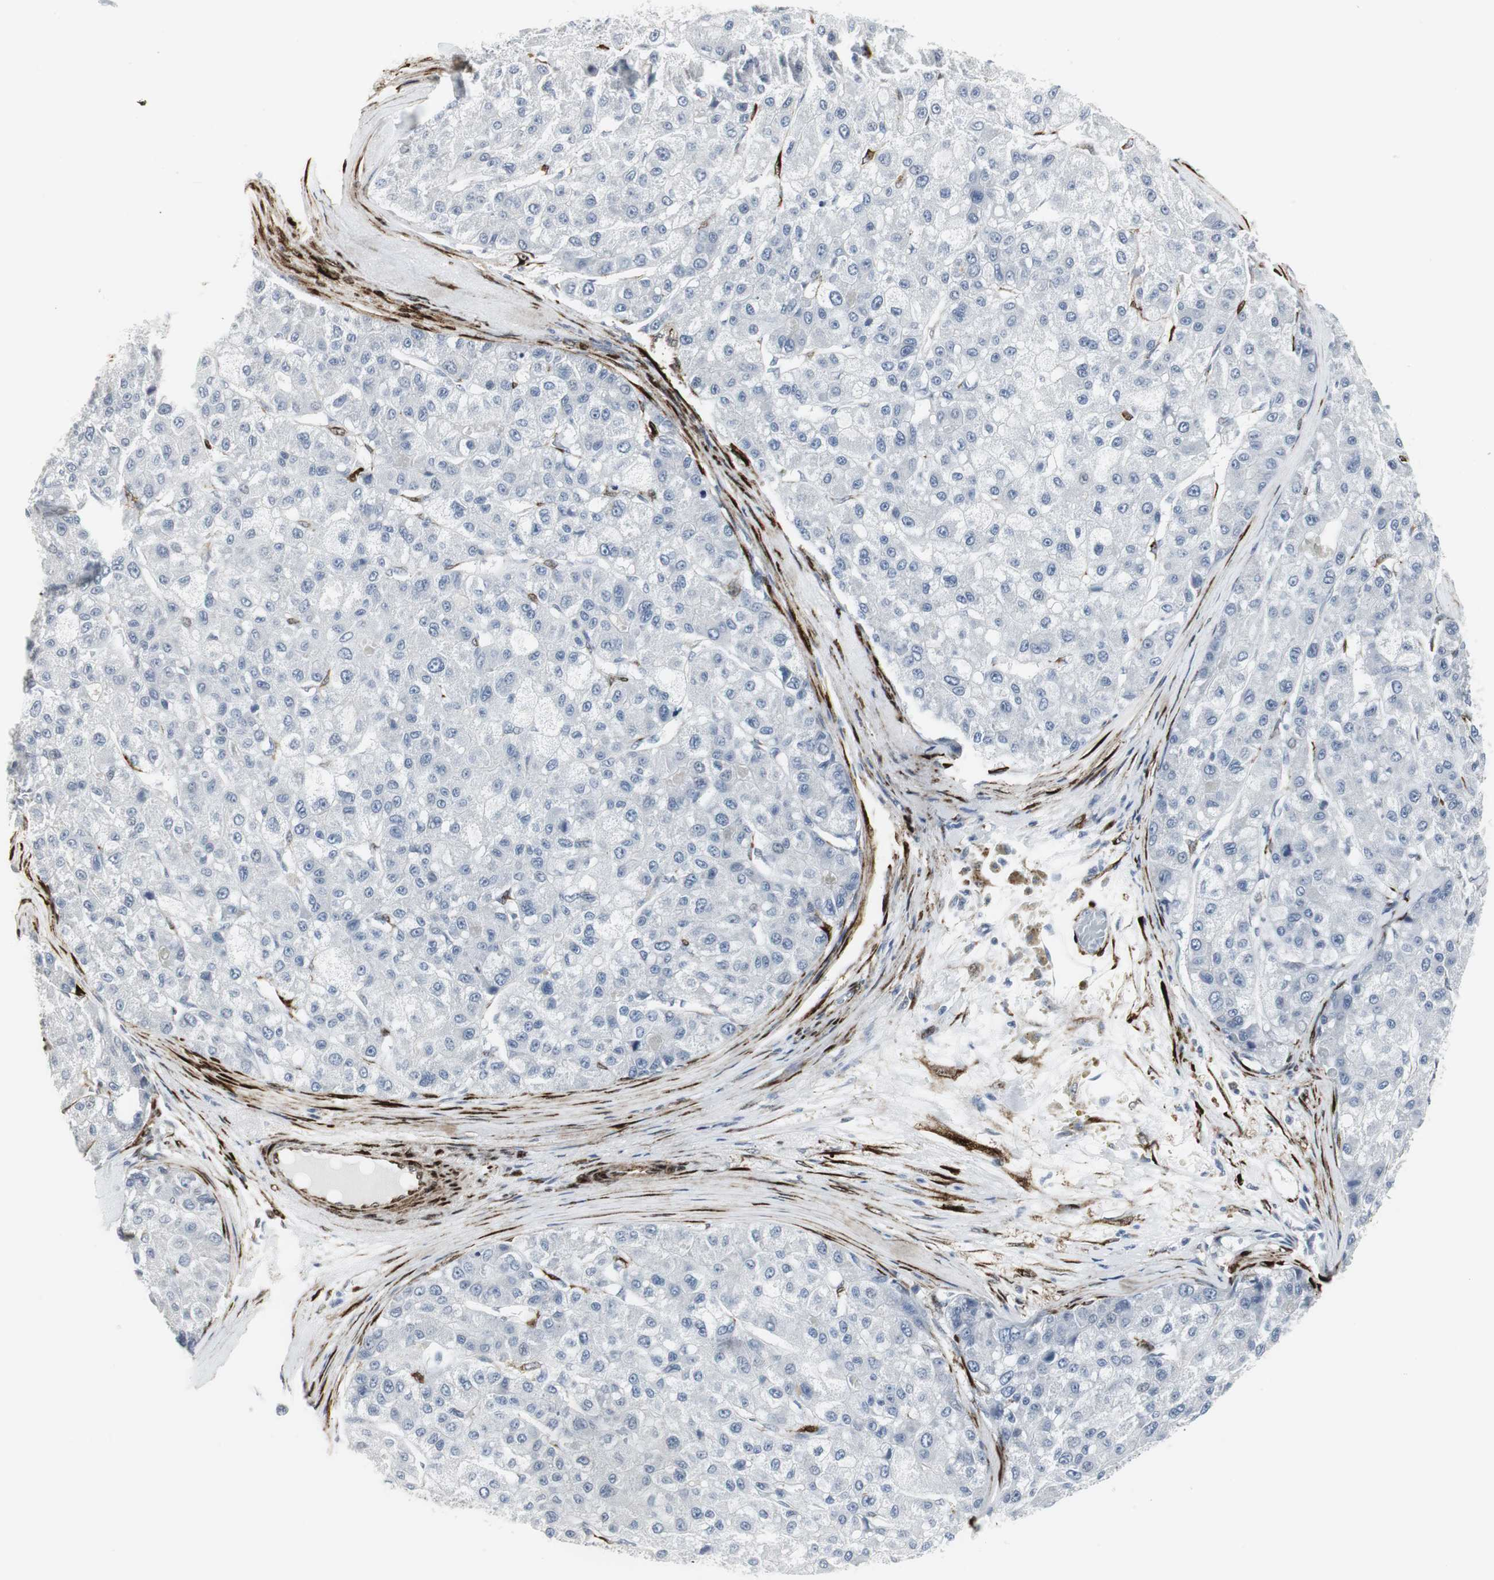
{"staining": {"intensity": "negative", "quantity": "none", "location": "none"}, "tissue": "liver cancer", "cell_type": "Tumor cells", "image_type": "cancer", "snomed": [{"axis": "morphology", "description": "Carcinoma, Hepatocellular, NOS"}, {"axis": "topography", "description": "Liver"}], "caption": "DAB immunohistochemical staining of liver cancer shows no significant positivity in tumor cells.", "gene": "PPP1R14A", "patient": {"sex": "male", "age": 80}}